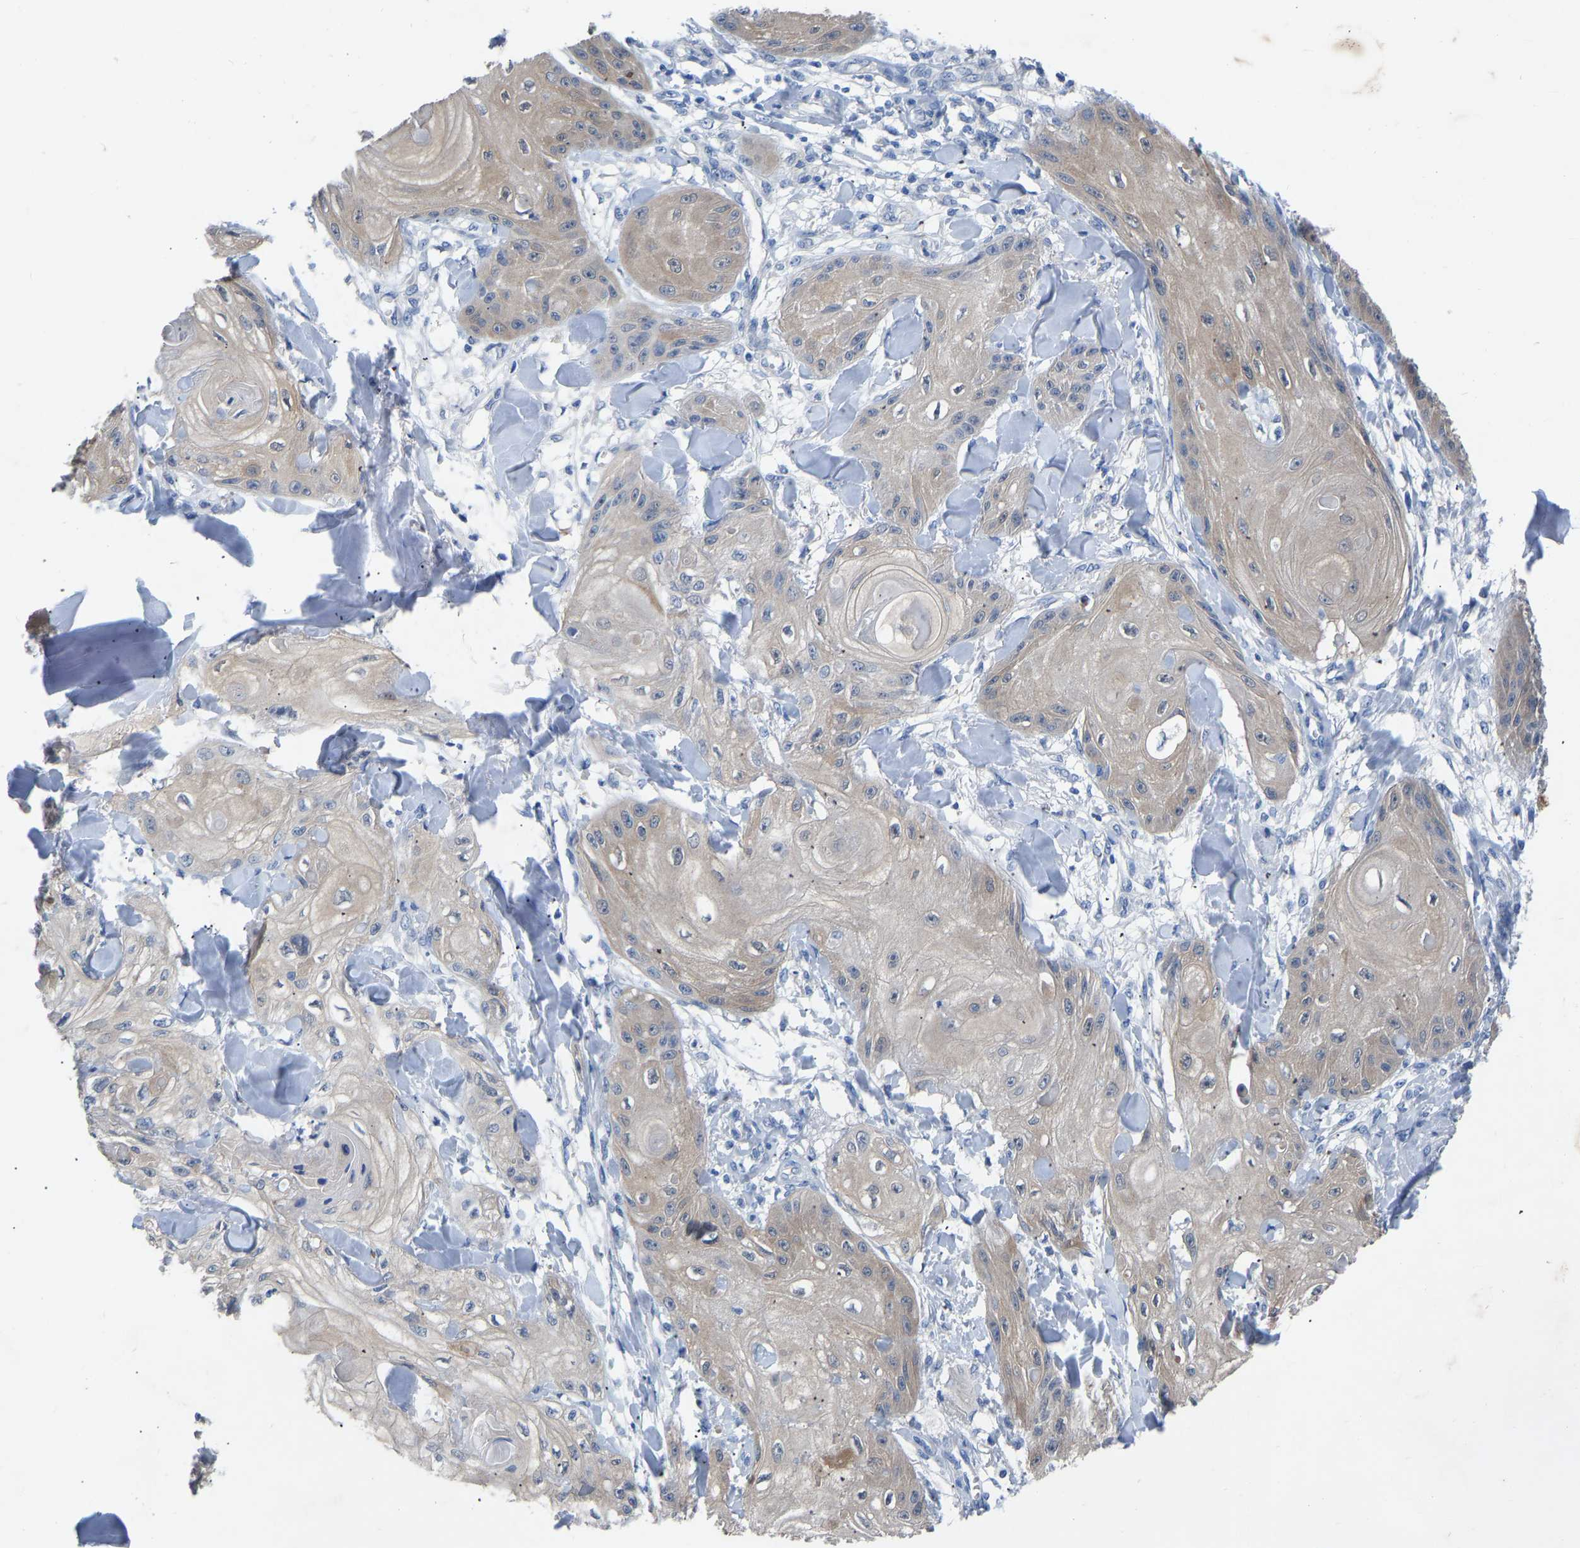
{"staining": {"intensity": "weak", "quantity": ">75%", "location": "cytoplasmic/membranous"}, "tissue": "skin cancer", "cell_type": "Tumor cells", "image_type": "cancer", "snomed": [{"axis": "morphology", "description": "Squamous cell carcinoma, NOS"}, {"axis": "topography", "description": "Skin"}], "caption": "Immunohistochemical staining of squamous cell carcinoma (skin) displays low levels of weak cytoplasmic/membranous positivity in approximately >75% of tumor cells.", "gene": "RBP1", "patient": {"sex": "male", "age": 74}}